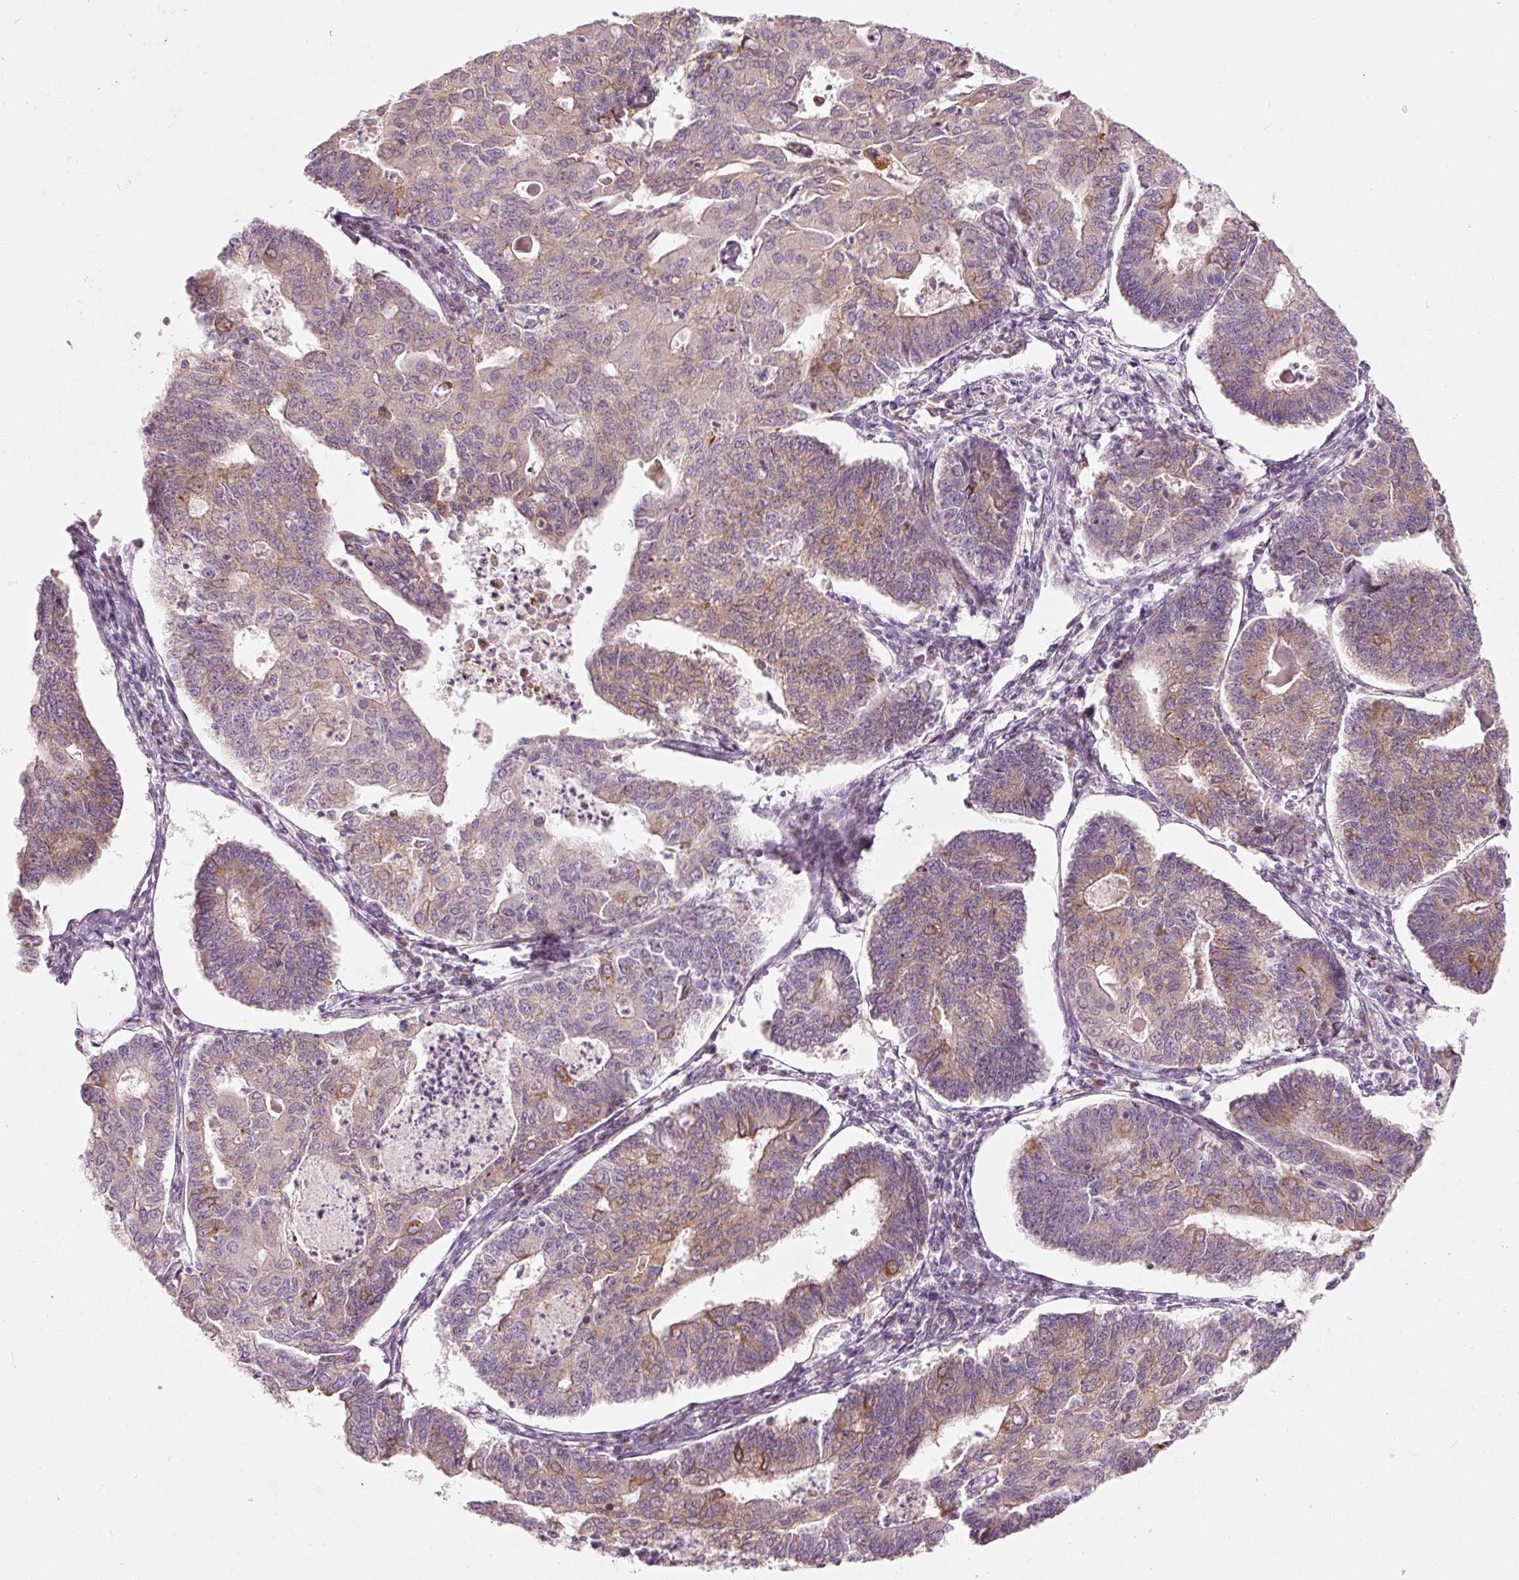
{"staining": {"intensity": "weak", "quantity": "25%-75%", "location": "cytoplasmic/membranous"}, "tissue": "endometrial cancer", "cell_type": "Tumor cells", "image_type": "cancer", "snomed": [{"axis": "morphology", "description": "Adenocarcinoma, NOS"}, {"axis": "topography", "description": "Endometrium"}], "caption": "A photomicrograph of endometrial cancer (adenocarcinoma) stained for a protein shows weak cytoplasmic/membranous brown staining in tumor cells.", "gene": "SLC20A1", "patient": {"sex": "female", "age": 56}}